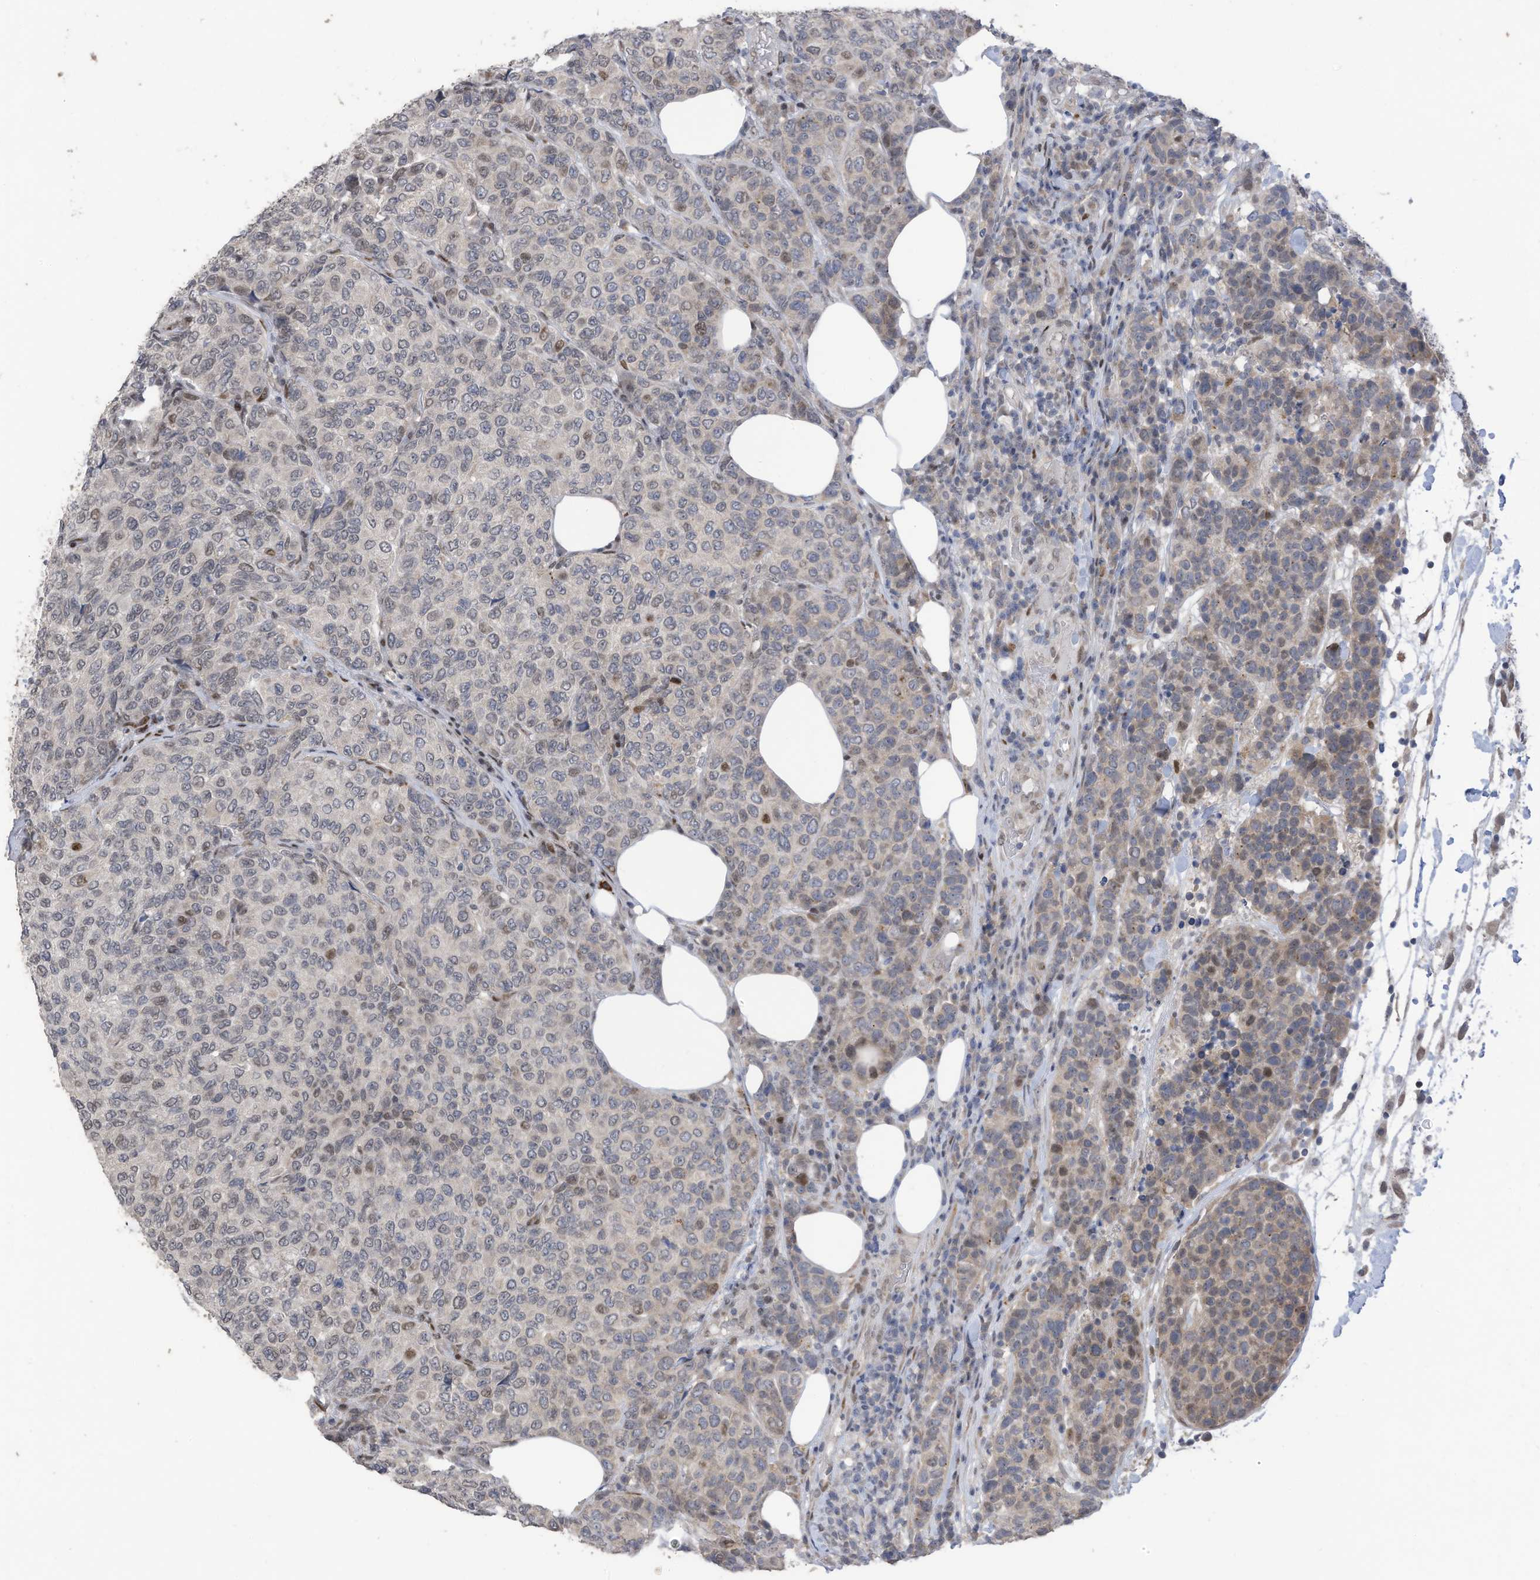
{"staining": {"intensity": "weak", "quantity": "<25%", "location": "nuclear"}, "tissue": "breast cancer", "cell_type": "Tumor cells", "image_type": "cancer", "snomed": [{"axis": "morphology", "description": "Duct carcinoma"}, {"axis": "topography", "description": "Breast"}], "caption": "Tumor cells show no significant positivity in intraductal carcinoma (breast).", "gene": "RABL3", "patient": {"sex": "female", "age": 55}}